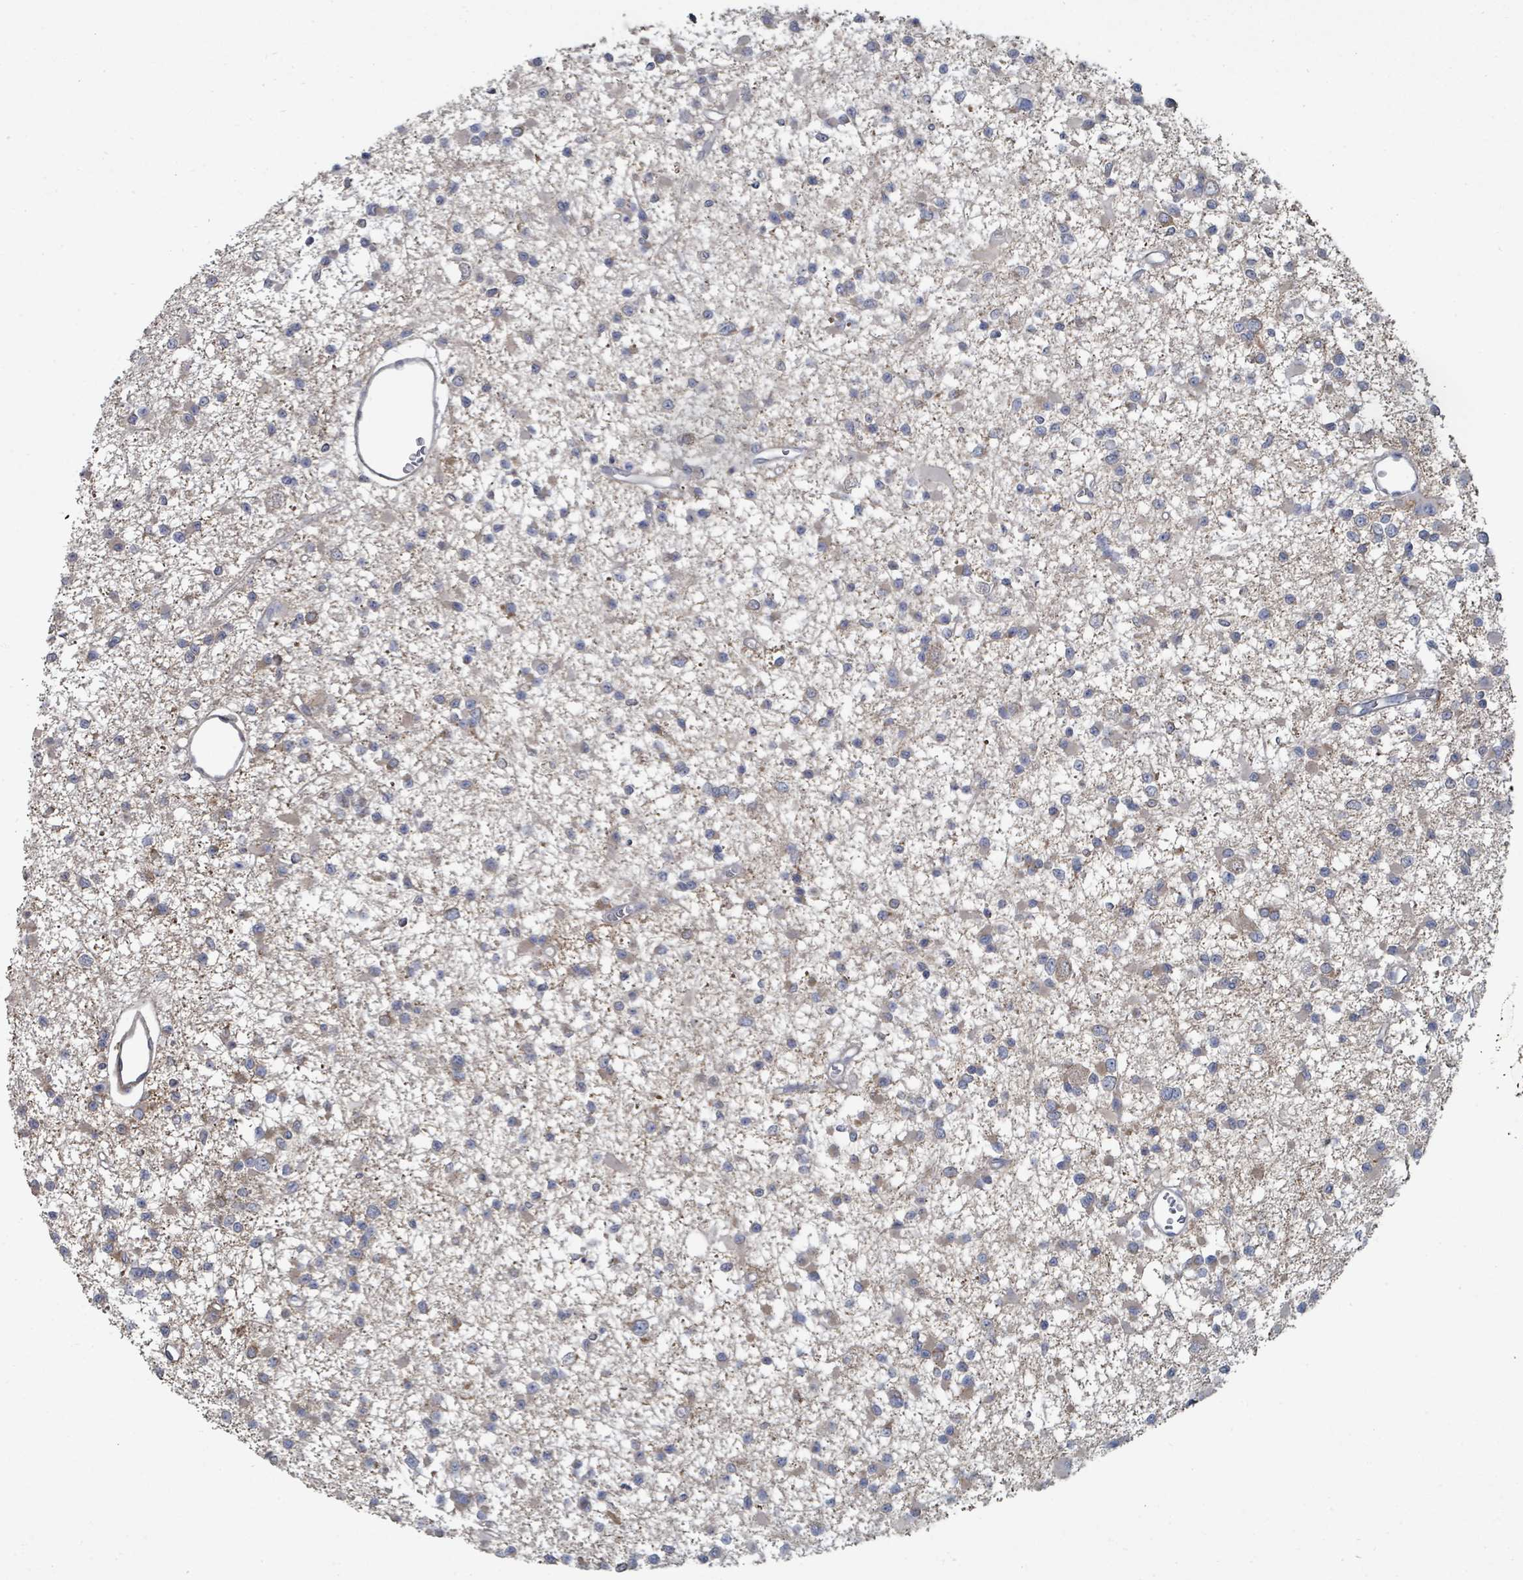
{"staining": {"intensity": "weak", "quantity": "25%-75%", "location": "cytoplasmic/membranous"}, "tissue": "glioma", "cell_type": "Tumor cells", "image_type": "cancer", "snomed": [{"axis": "morphology", "description": "Glioma, malignant, Low grade"}, {"axis": "topography", "description": "Brain"}], "caption": "Protein expression analysis of human glioma reveals weak cytoplasmic/membranous positivity in about 25%-75% of tumor cells.", "gene": "SLC9A7", "patient": {"sex": "female", "age": 22}}